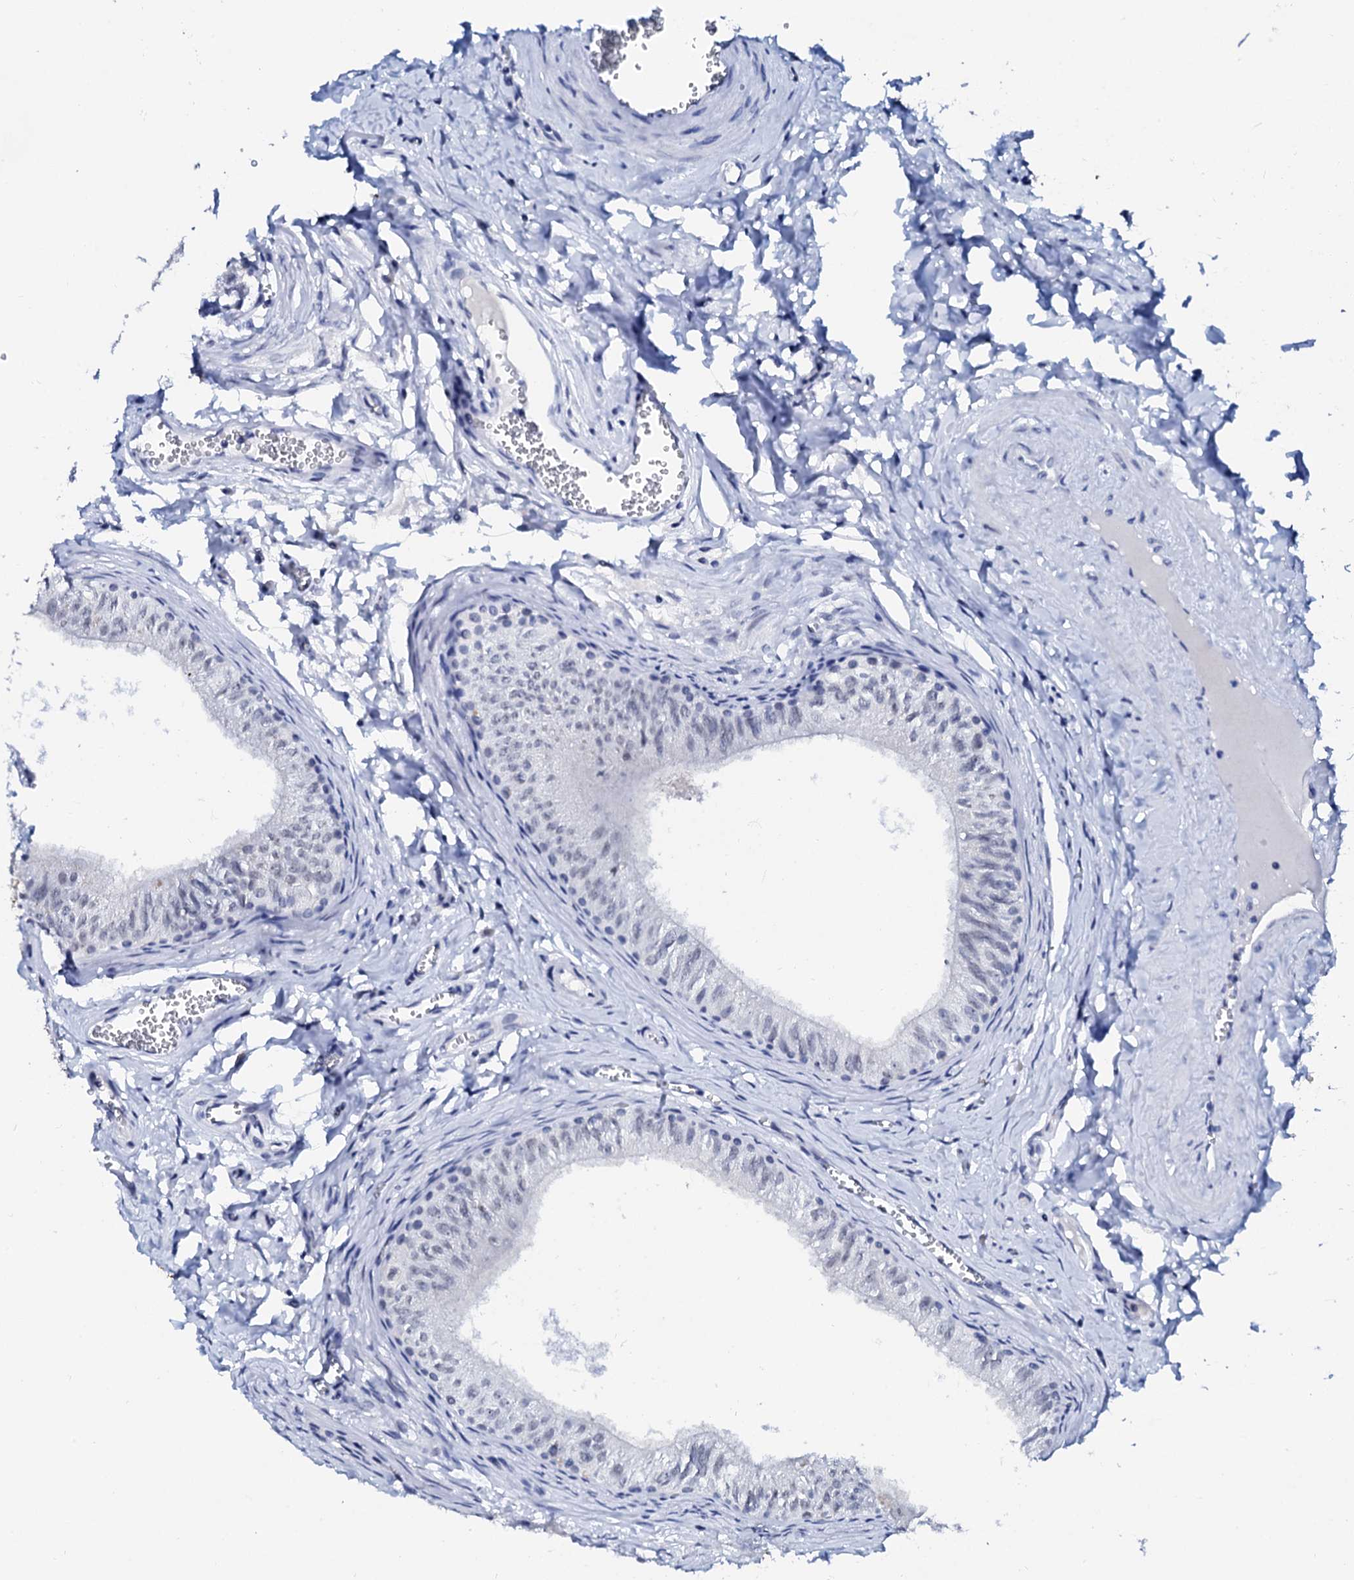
{"staining": {"intensity": "negative", "quantity": "none", "location": "none"}, "tissue": "epididymis", "cell_type": "Glandular cells", "image_type": "normal", "snomed": [{"axis": "morphology", "description": "Normal tissue, NOS"}, {"axis": "topography", "description": "Epididymis"}], "caption": "Human epididymis stained for a protein using immunohistochemistry displays no staining in glandular cells.", "gene": "SPATA19", "patient": {"sex": "male", "age": 42}}